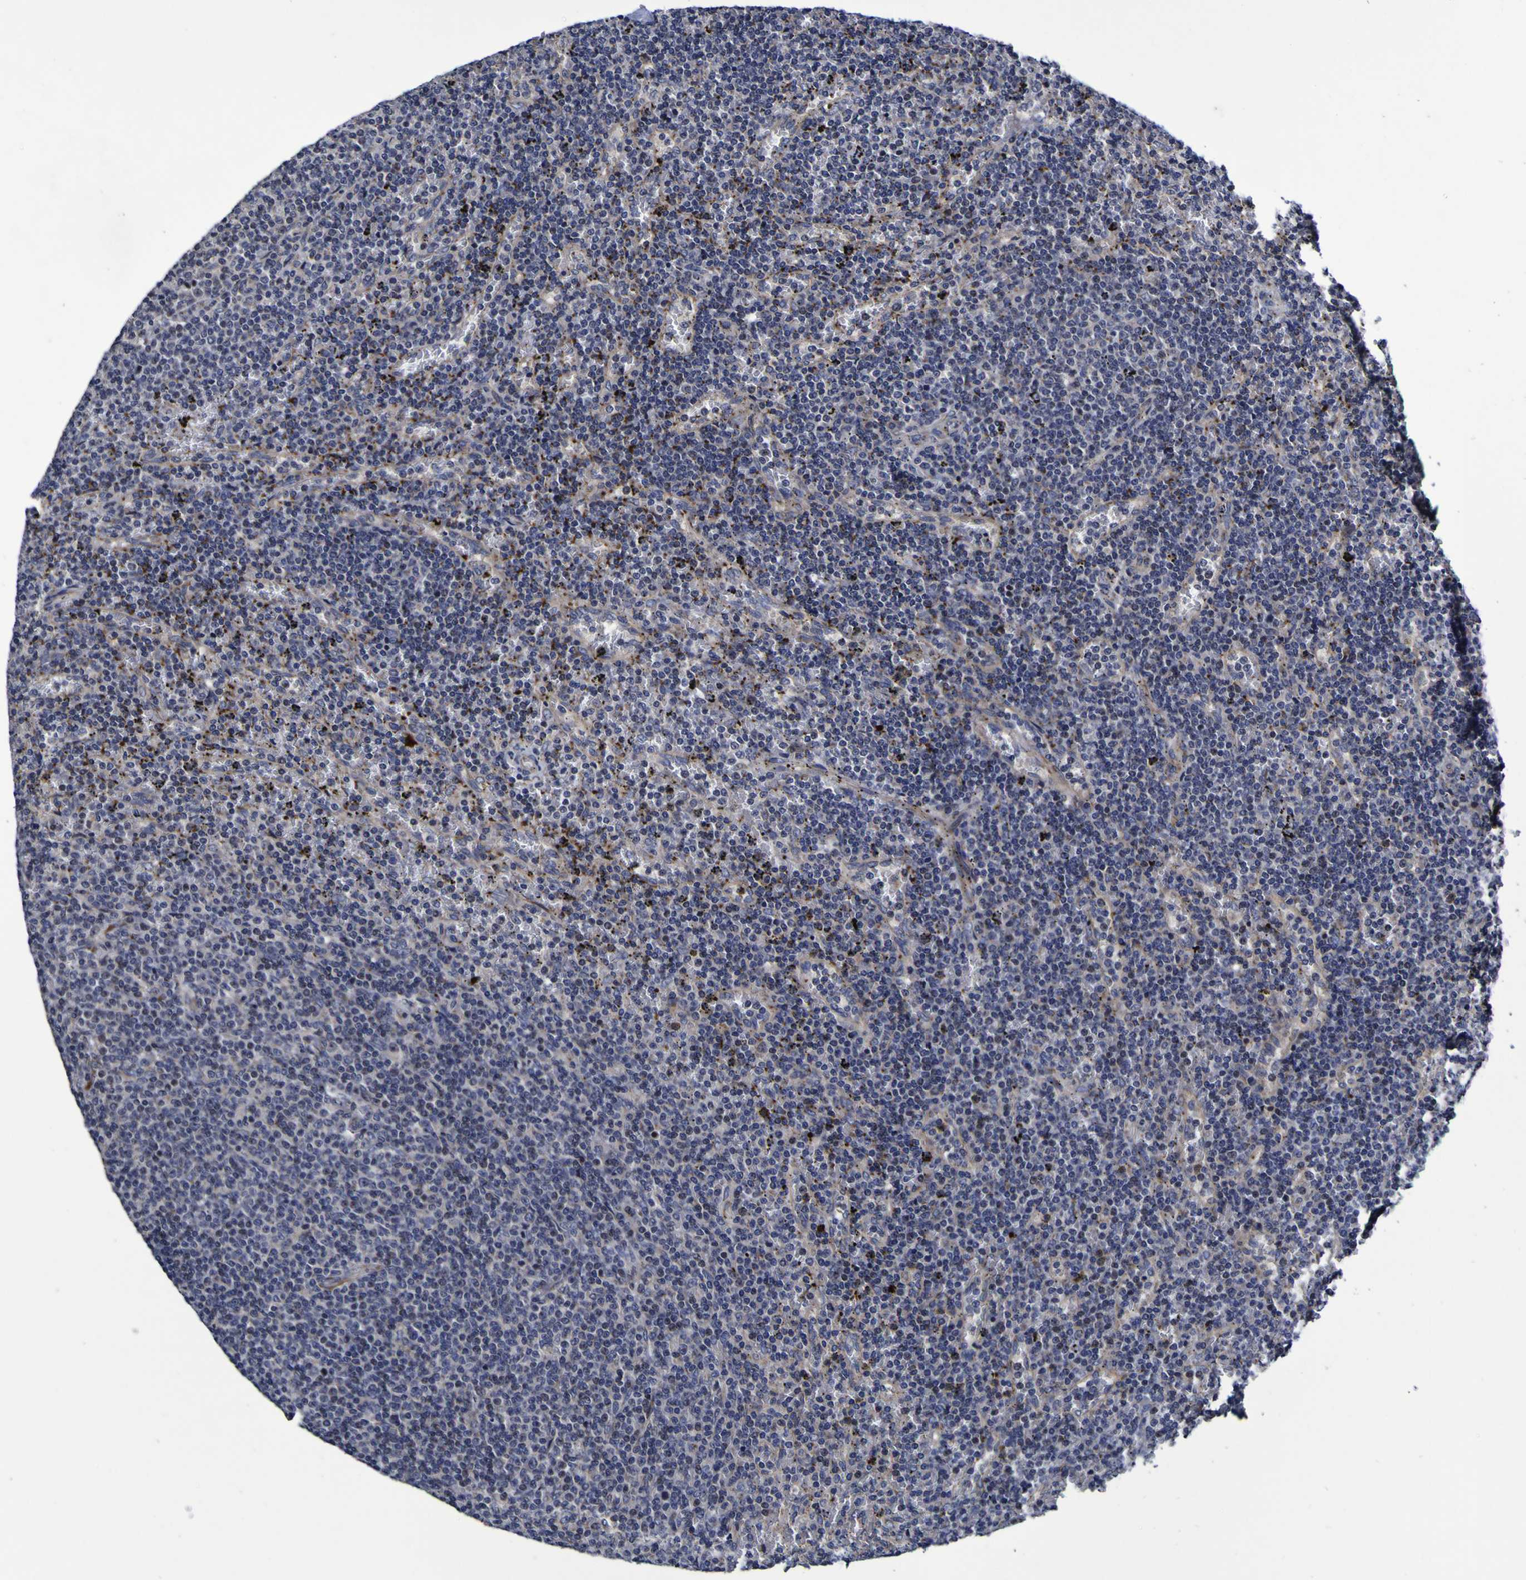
{"staining": {"intensity": "negative", "quantity": "none", "location": "none"}, "tissue": "lymphoma", "cell_type": "Tumor cells", "image_type": "cancer", "snomed": [{"axis": "morphology", "description": "Malignant lymphoma, non-Hodgkin's type, Low grade"}, {"axis": "topography", "description": "Spleen"}], "caption": "The histopathology image displays no staining of tumor cells in low-grade malignant lymphoma, non-Hodgkin's type.", "gene": "P3H1", "patient": {"sex": "female", "age": 50}}